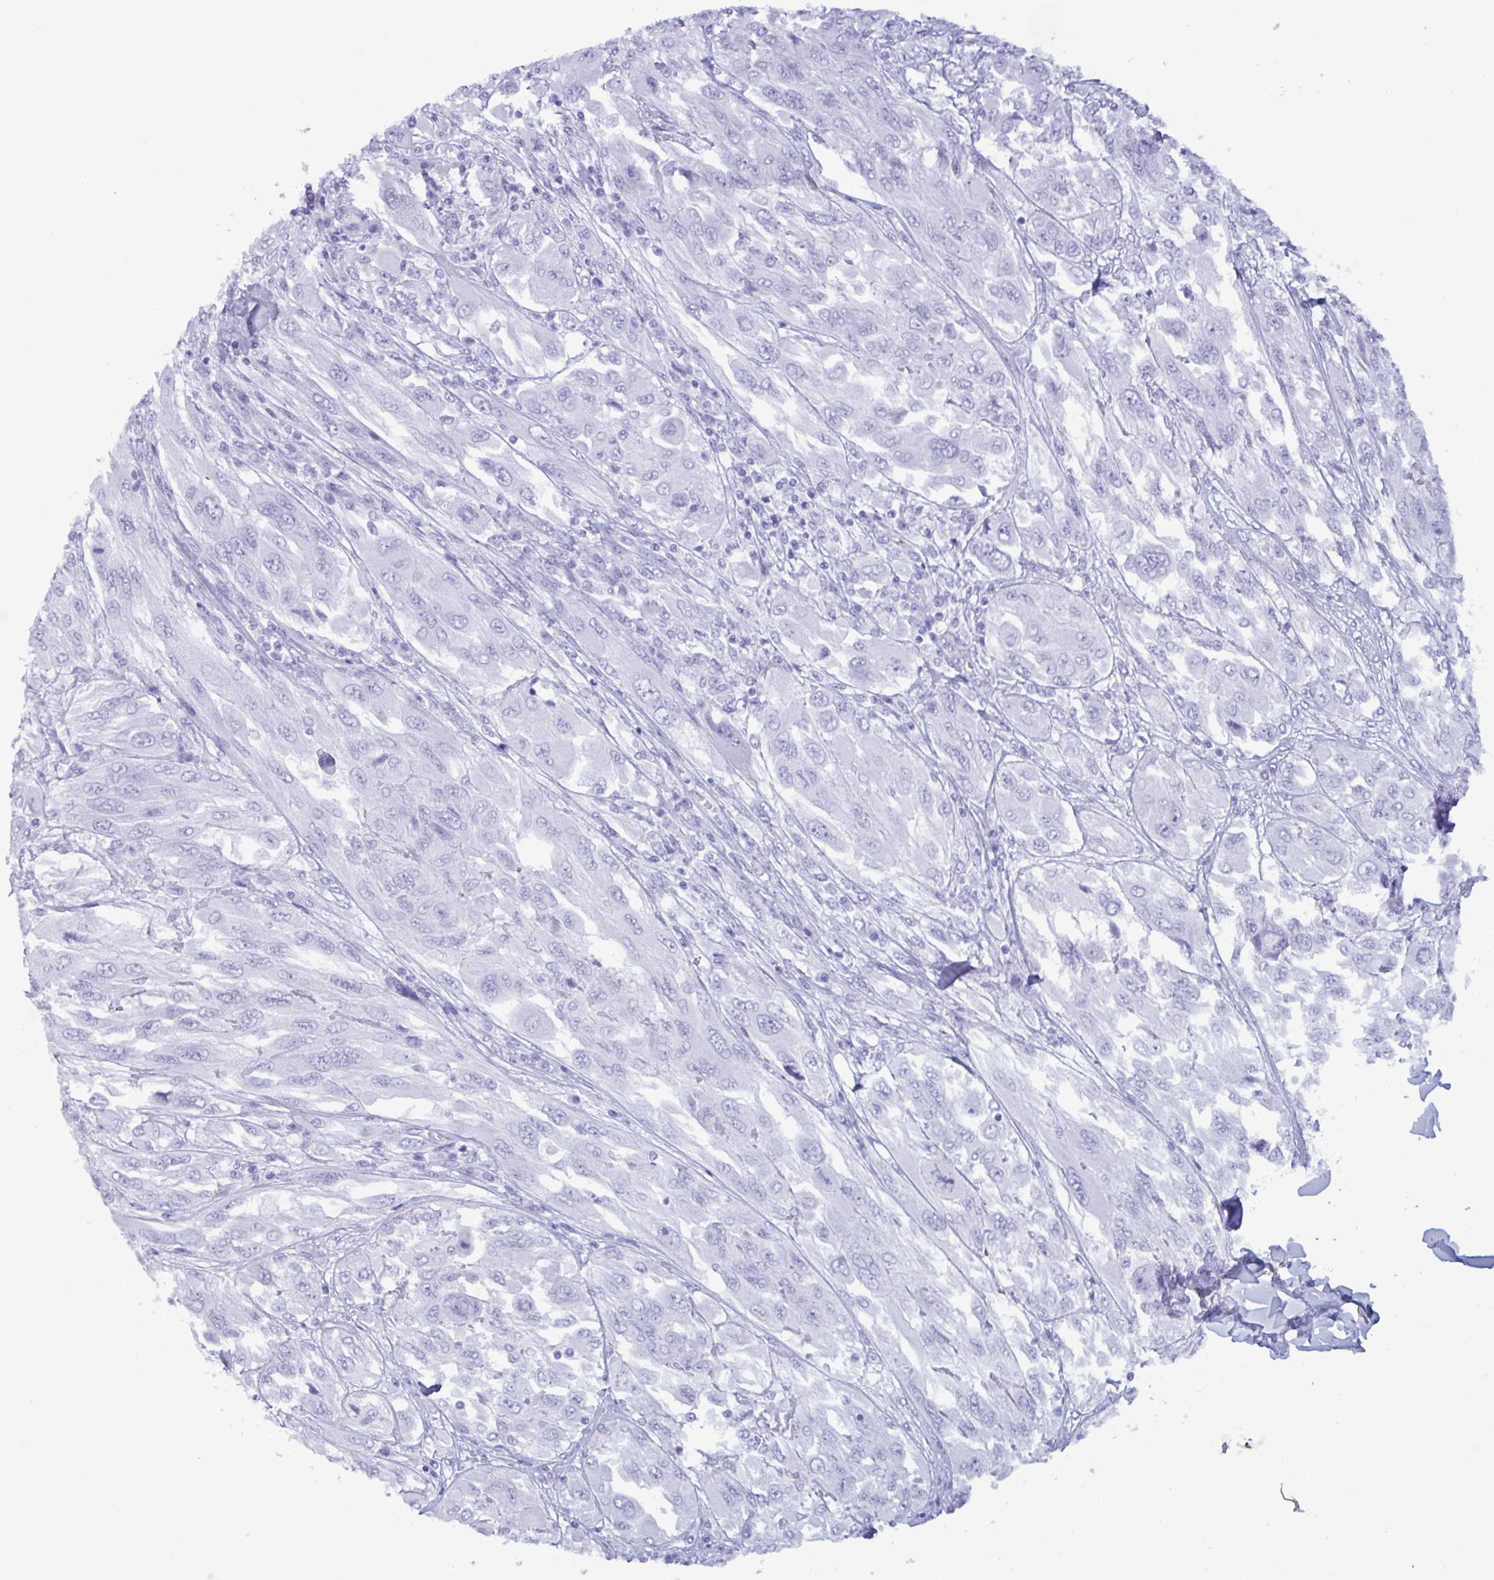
{"staining": {"intensity": "negative", "quantity": "none", "location": "none"}, "tissue": "melanoma", "cell_type": "Tumor cells", "image_type": "cancer", "snomed": [{"axis": "morphology", "description": "Malignant melanoma, NOS"}, {"axis": "topography", "description": "Skin"}], "caption": "Human malignant melanoma stained for a protein using immunohistochemistry (IHC) exhibits no positivity in tumor cells.", "gene": "MRGPRG", "patient": {"sex": "female", "age": 91}}